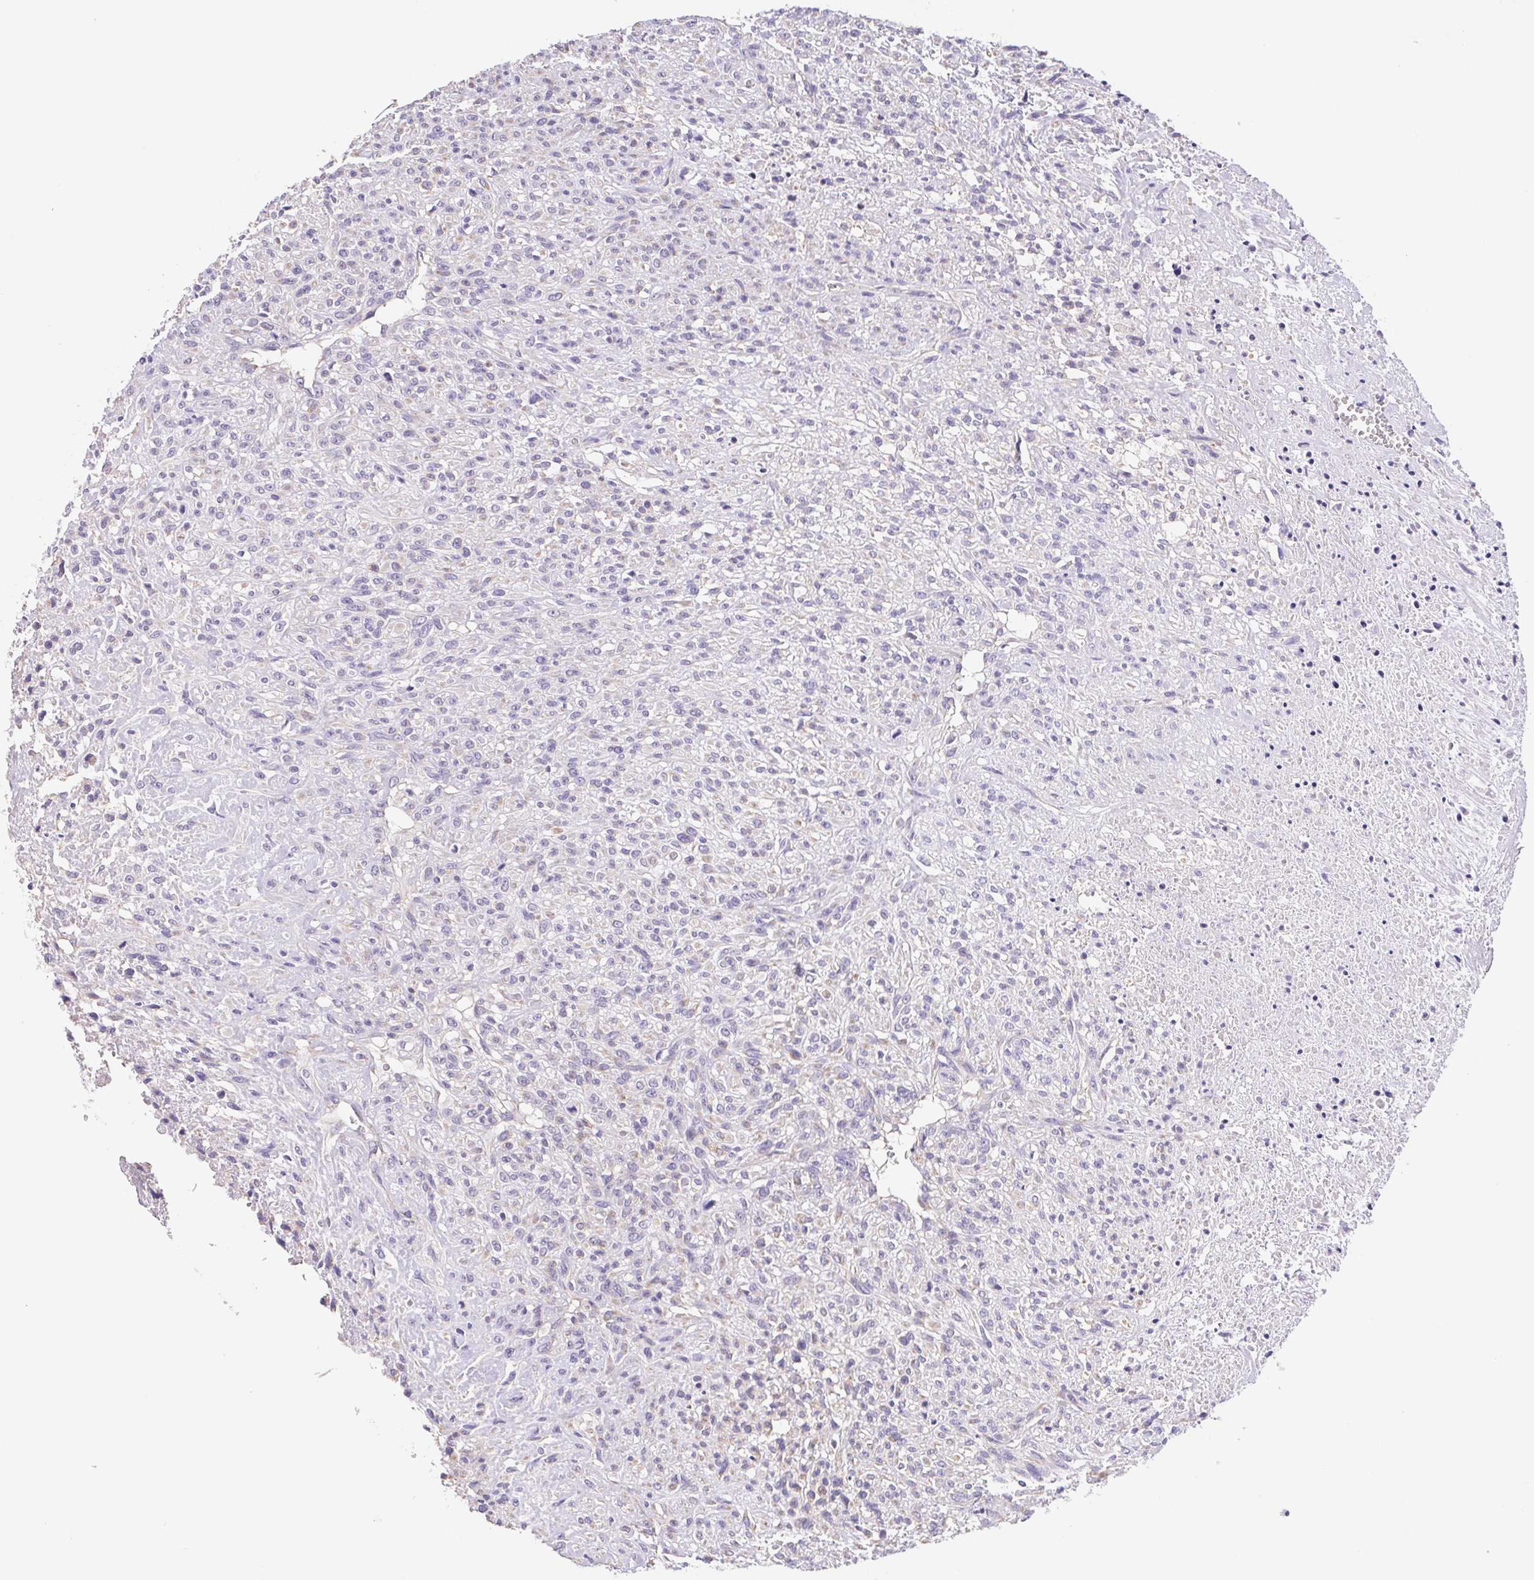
{"staining": {"intensity": "negative", "quantity": "none", "location": "none"}, "tissue": "renal cancer", "cell_type": "Tumor cells", "image_type": "cancer", "snomed": [{"axis": "morphology", "description": "Adenocarcinoma, NOS"}, {"axis": "topography", "description": "Kidney"}], "caption": "A high-resolution micrograph shows IHC staining of adenocarcinoma (renal), which exhibits no significant expression in tumor cells. The staining is performed using DAB (3,3'-diaminobenzidine) brown chromogen with nuclei counter-stained in using hematoxylin.", "gene": "FKBP6", "patient": {"sex": "male", "age": 58}}